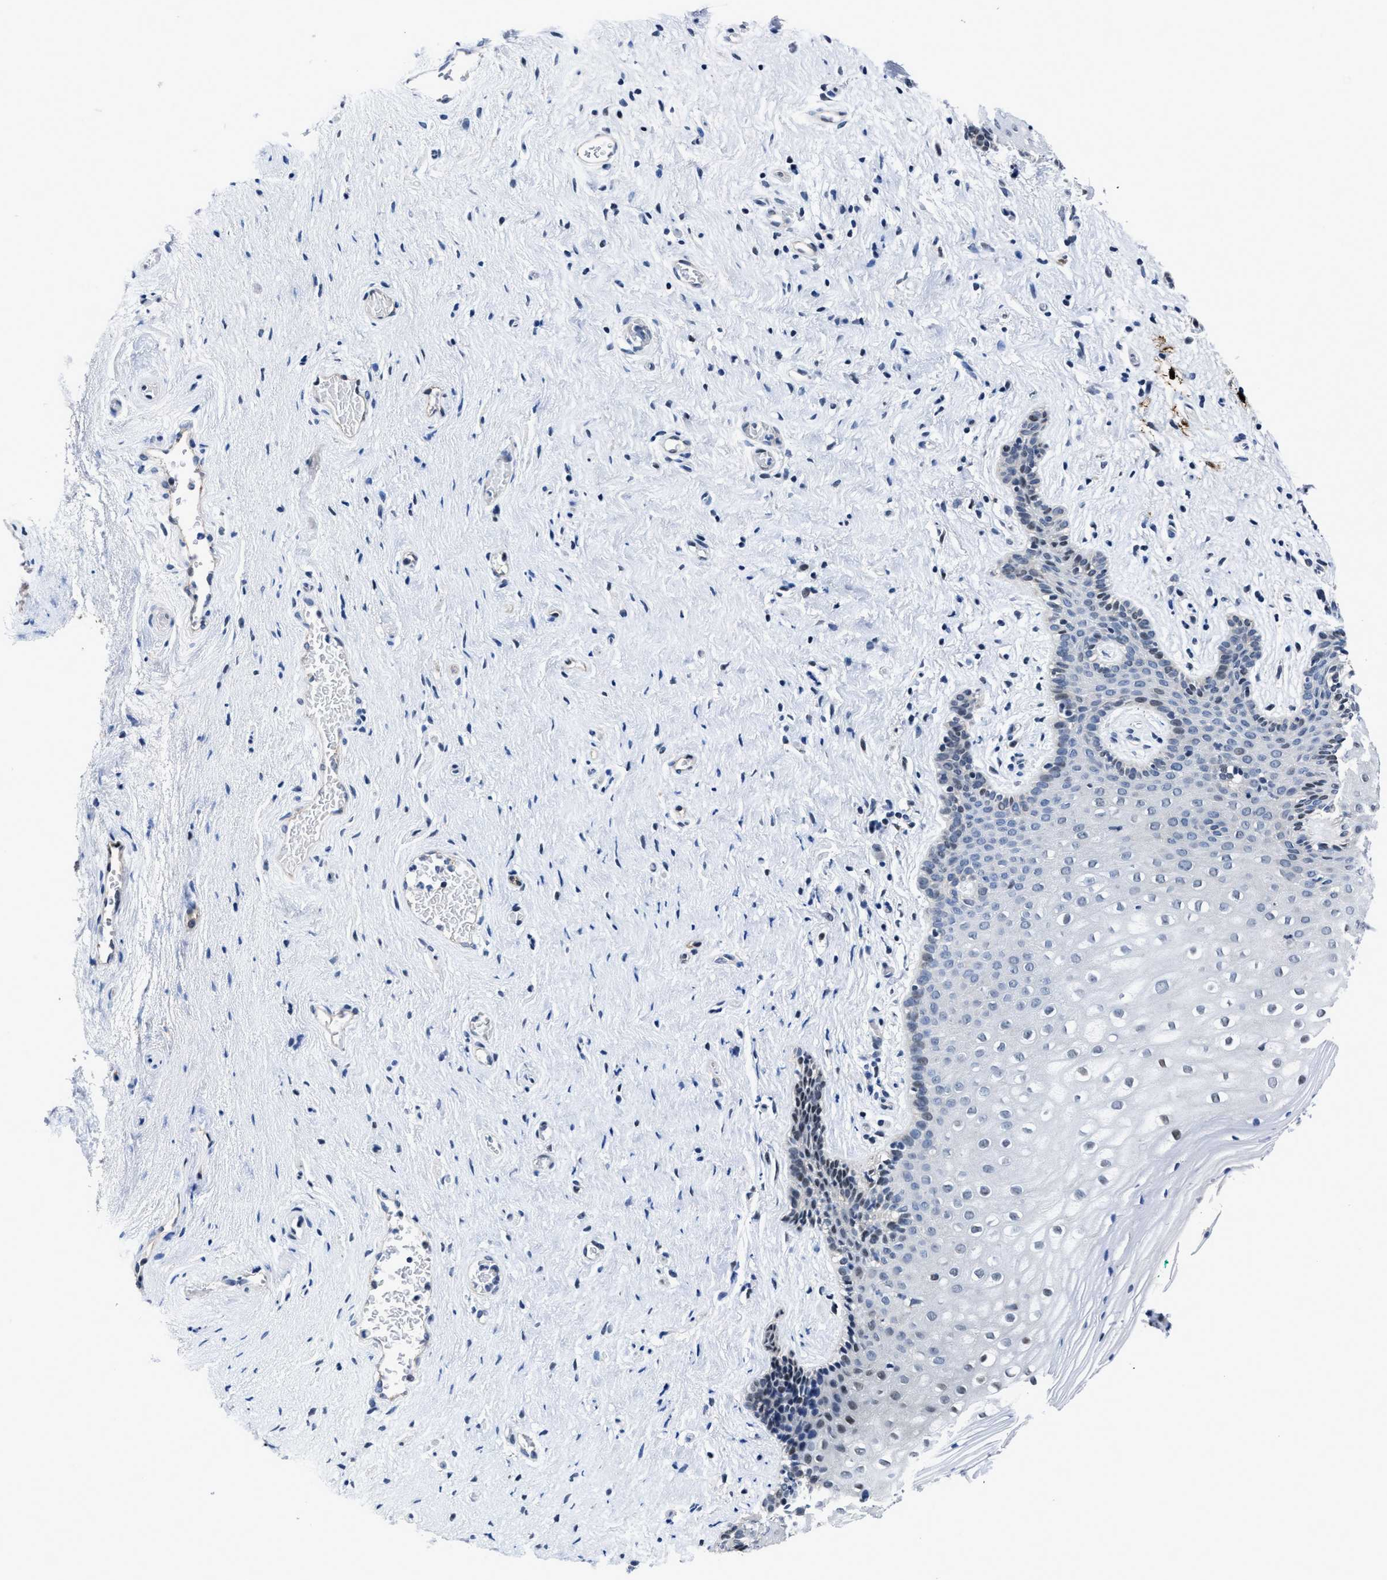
{"staining": {"intensity": "negative", "quantity": "none", "location": "none"}, "tissue": "vagina", "cell_type": "Squamous epithelial cells", "image_type": "normal", "snomed": [{"axis": "morphology", "description": "Normal tissue, NOS"}, {"axis": "topography", "description": "Vagina"}], "caption": "Image shows no significant protein positivity in squamous epithelial cells of unremarkable vagina. The staining was performed using DAB (3,3'-diaminobenzidine) to visualize the protein expression in brown, while the nuclei were stained in blue with hematoxylin (Magnification: 20x).", "gene": "MARCKSL1", "patient": {"sex": "female", "age": 44}}